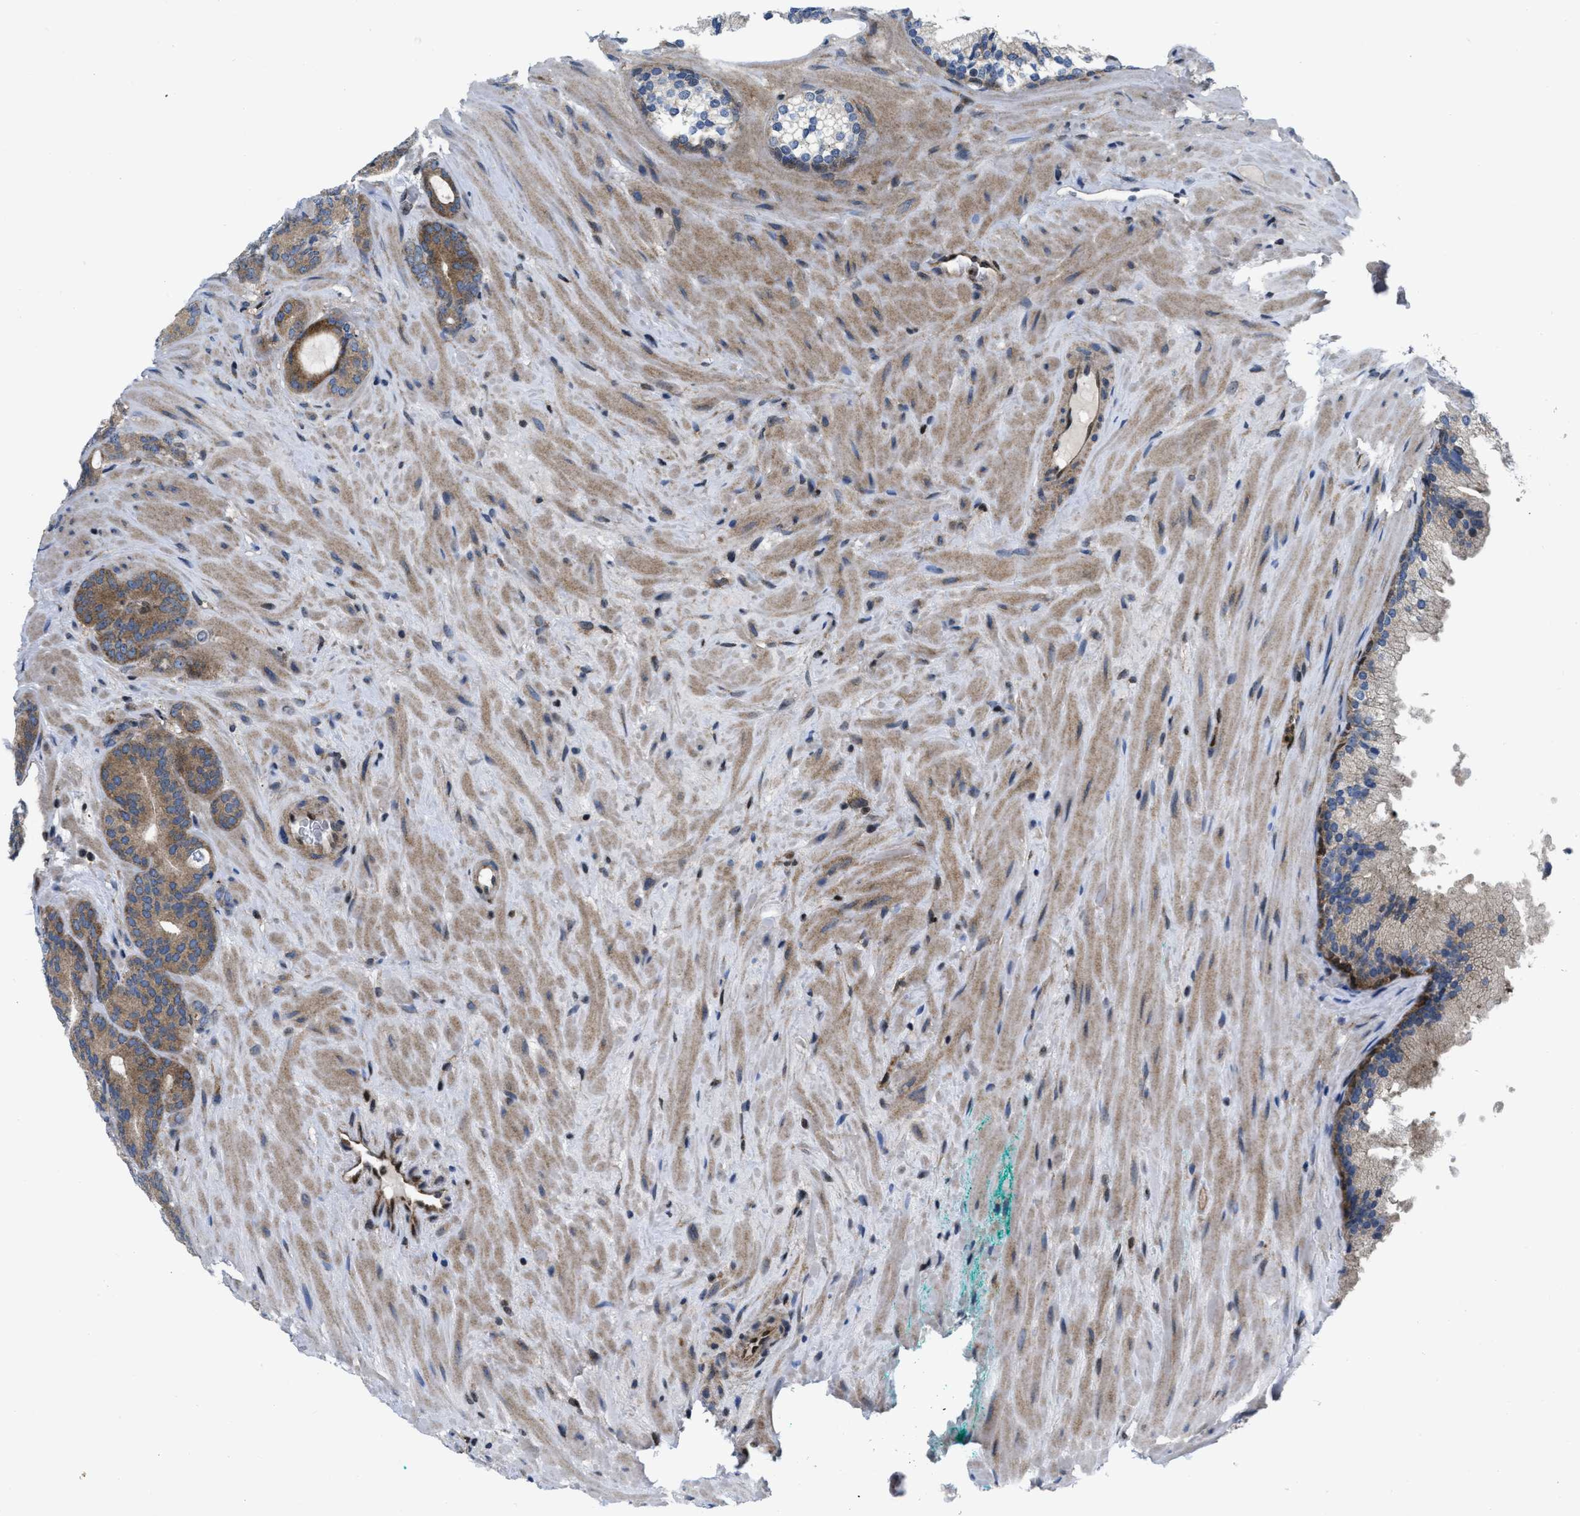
{"staining": {"intensity": "moderate", "quantity": ">75%", "location": "cytoplasmic/membranous"}, "tissue": "prostate cancer", "cell_type": "Tumor cells", "image_type": "cancer", "snomed": [{"axis": "morphology", "description": "Adenocarcinoma, Low grade"}, {"axis": "topography", "description": "Prostate"}], "caption": "A brown stain highlights moderate cytoplasmic/membranous expression of a protein in human prostate adenocarcinoma (low-grade) tumor cells. Using DAB (3,3'-diaminobenzidine) (brown) and hematoxylin (blue) stains, captured at high magnification using brightfield microscopy.", "gene": "PPP2CB", "patient": {"sex": "male", "age": 63}}